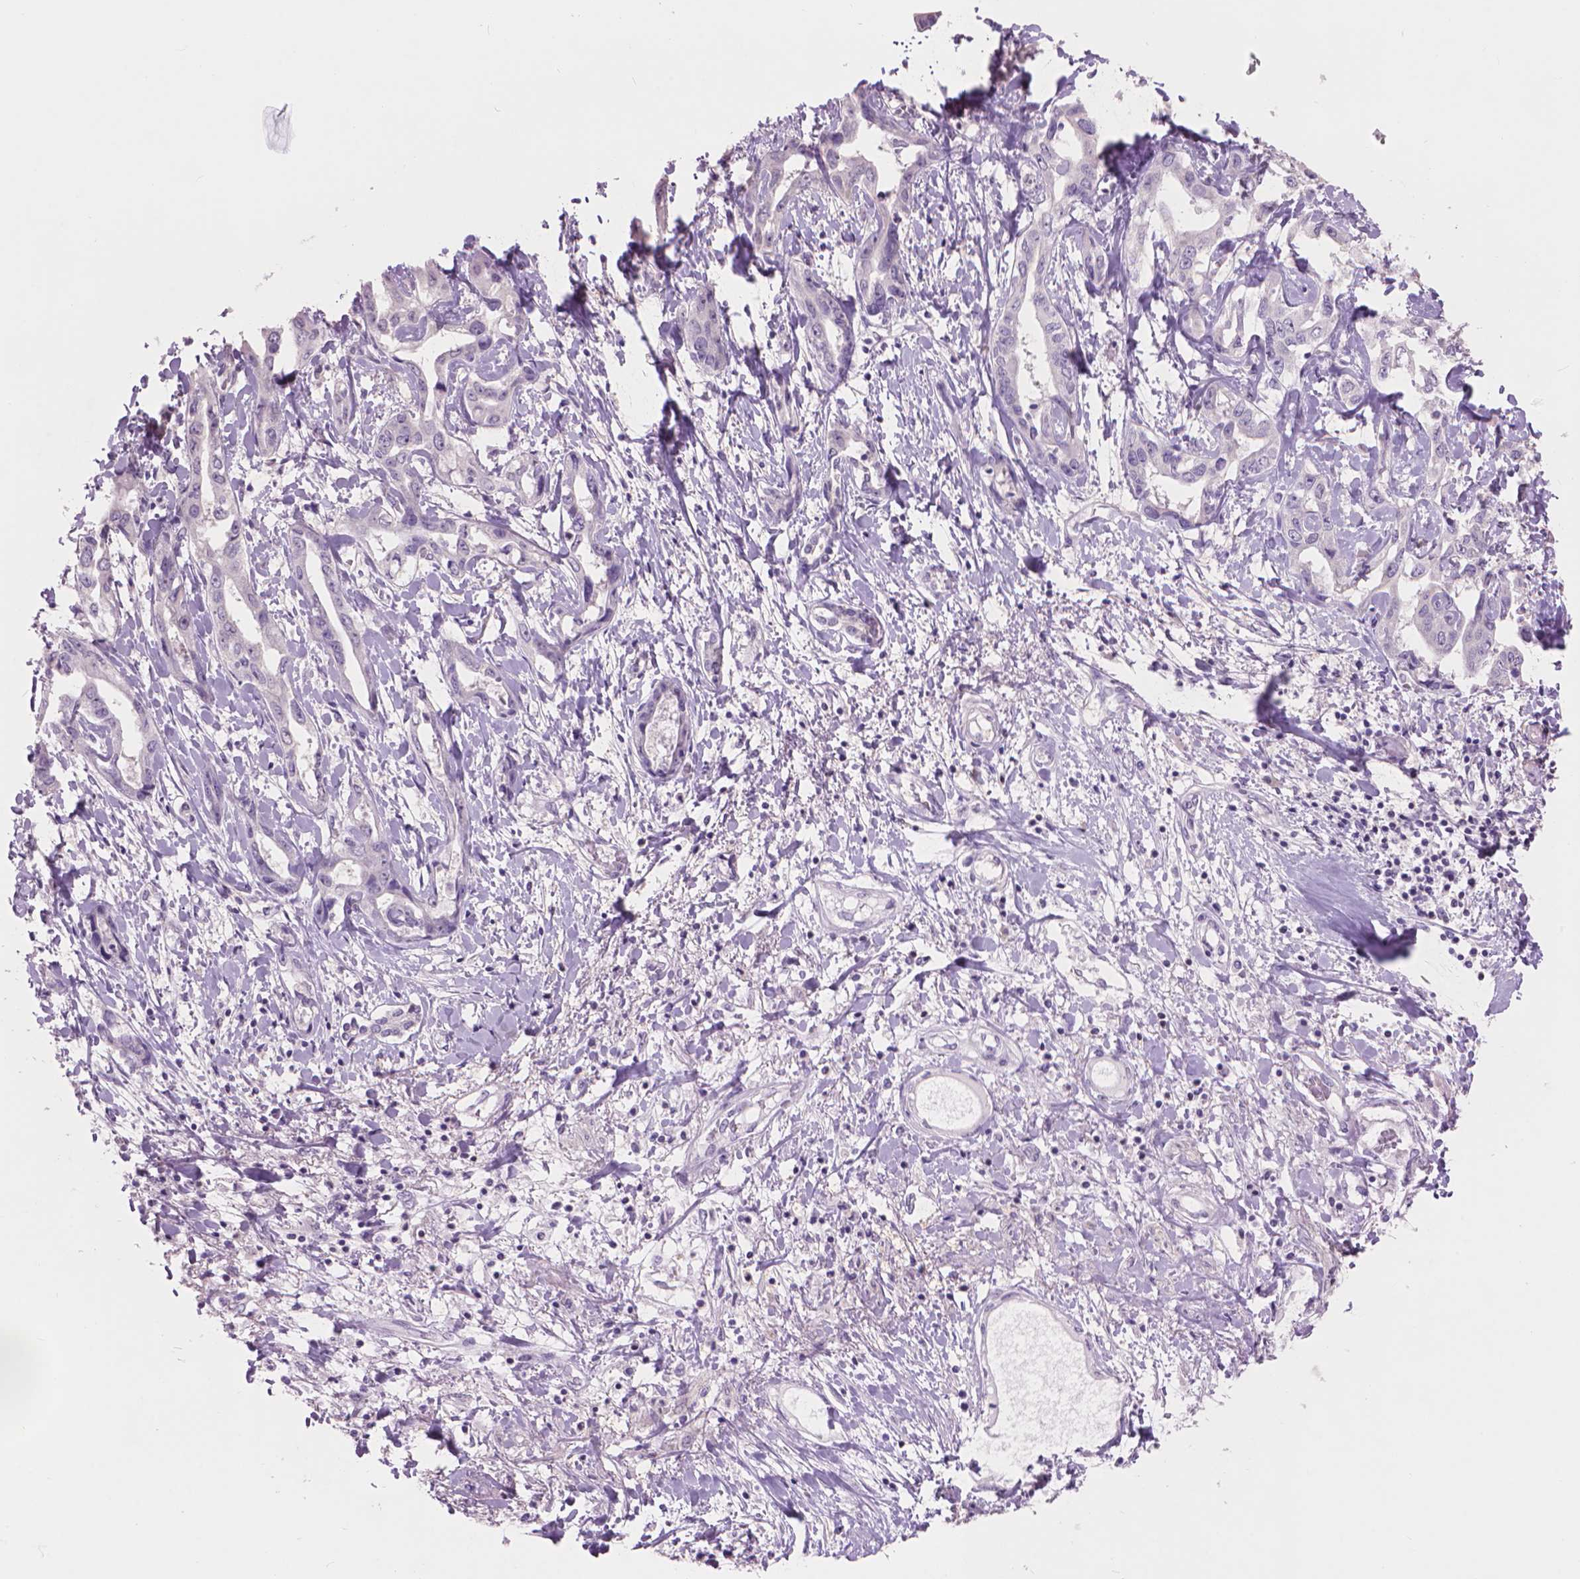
{"staining": {"intensity": "negative", "quantity": "none", "location": "none"}, "tissue": "liver cancer", "cell_type": "Tumor cells", "image_type": "cancer", "snomed": [{"axis": "morphology", "description": "Cholangiocarcinoma"}, {"axis": "topography", "description": "Liver"}], "caption": "A high-resolution image shows immunohistochemistry (IHC) staining of cholangiocarcinoma (liver), which displays no significant staining in tumor cells. (DAB immunohistochemistry (IHC), high magnification).", "gene": "ENO2", "patient": {"sex": "male", "age": 59}}